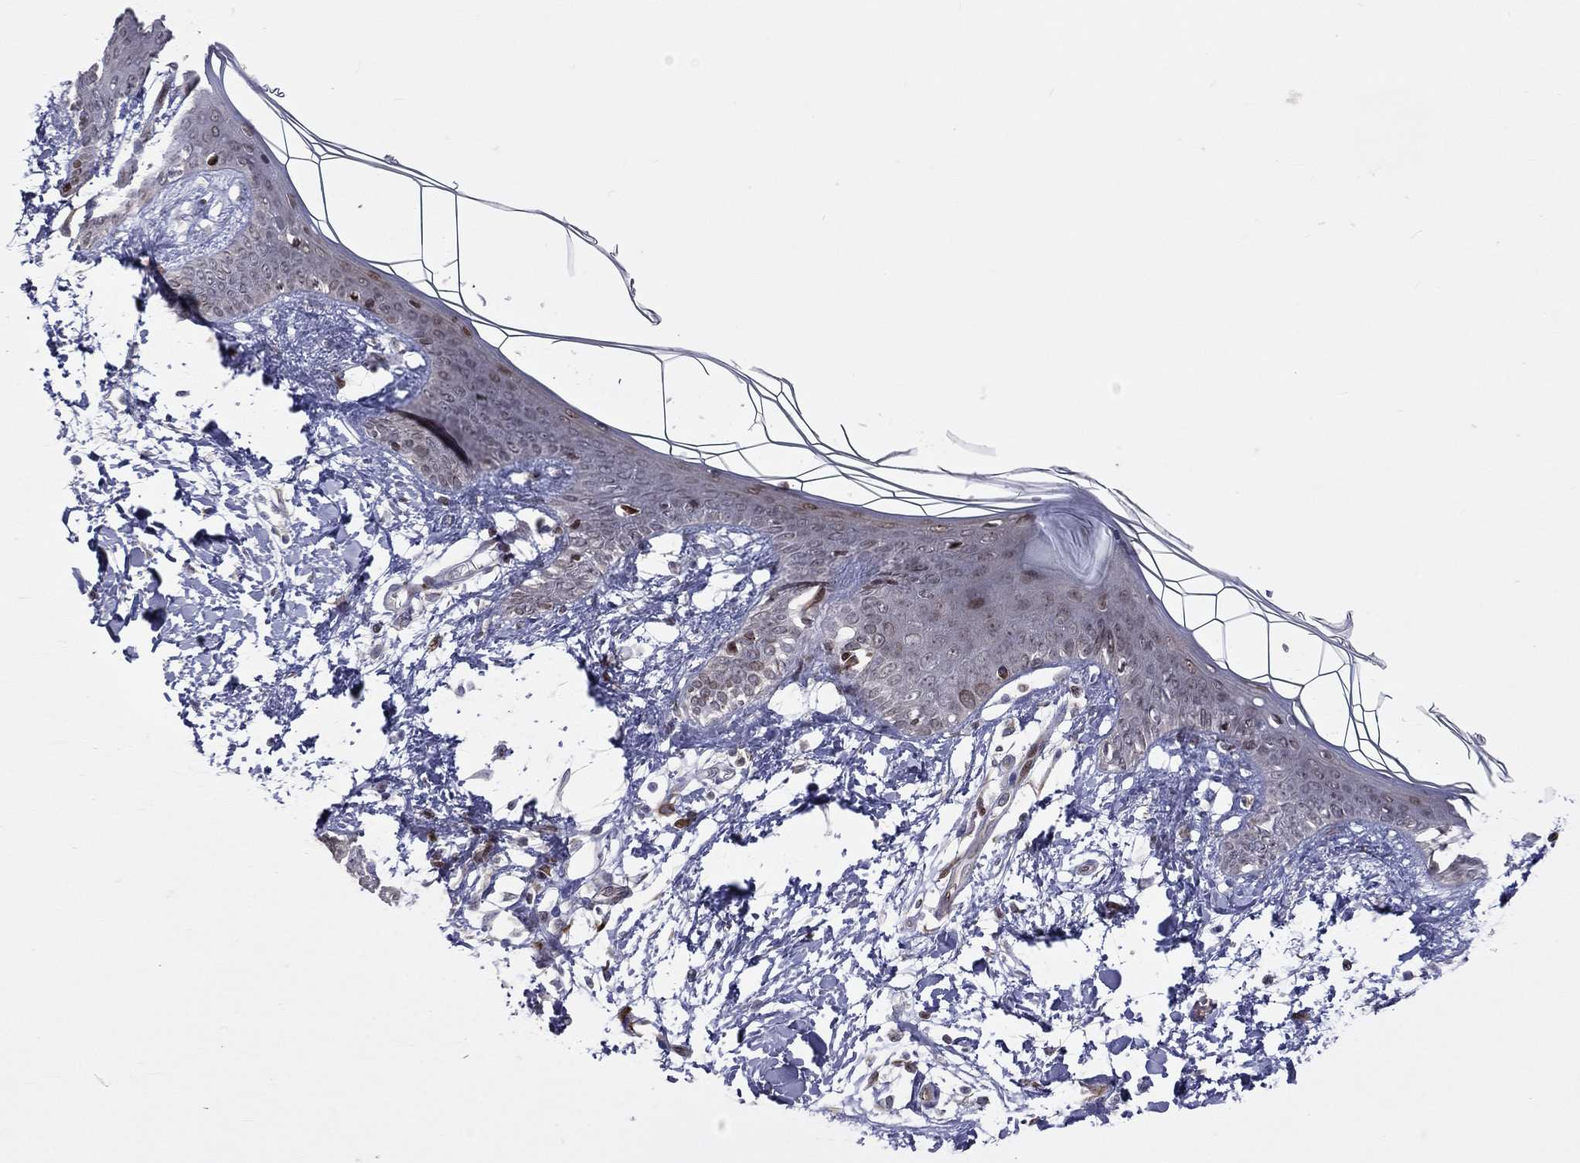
{"staining": {"intensity": "negative", "quantity": "none", "location": "none"}, "tissue": "skin", "cell_type": "Fibroblasts", "image_type": "normal", "snomed": [{"axis": "morphology", "description": "Normal tissue, NOS"}, {"axis": "topography", "description": "Skin"}], "caption": "IHC histopathology image of normal skin: human skin stained with DAB shows no significant protein expression in fibroblasts.", "gene": "DBF4B", "patient": {"sex": "female", "age": 34}}